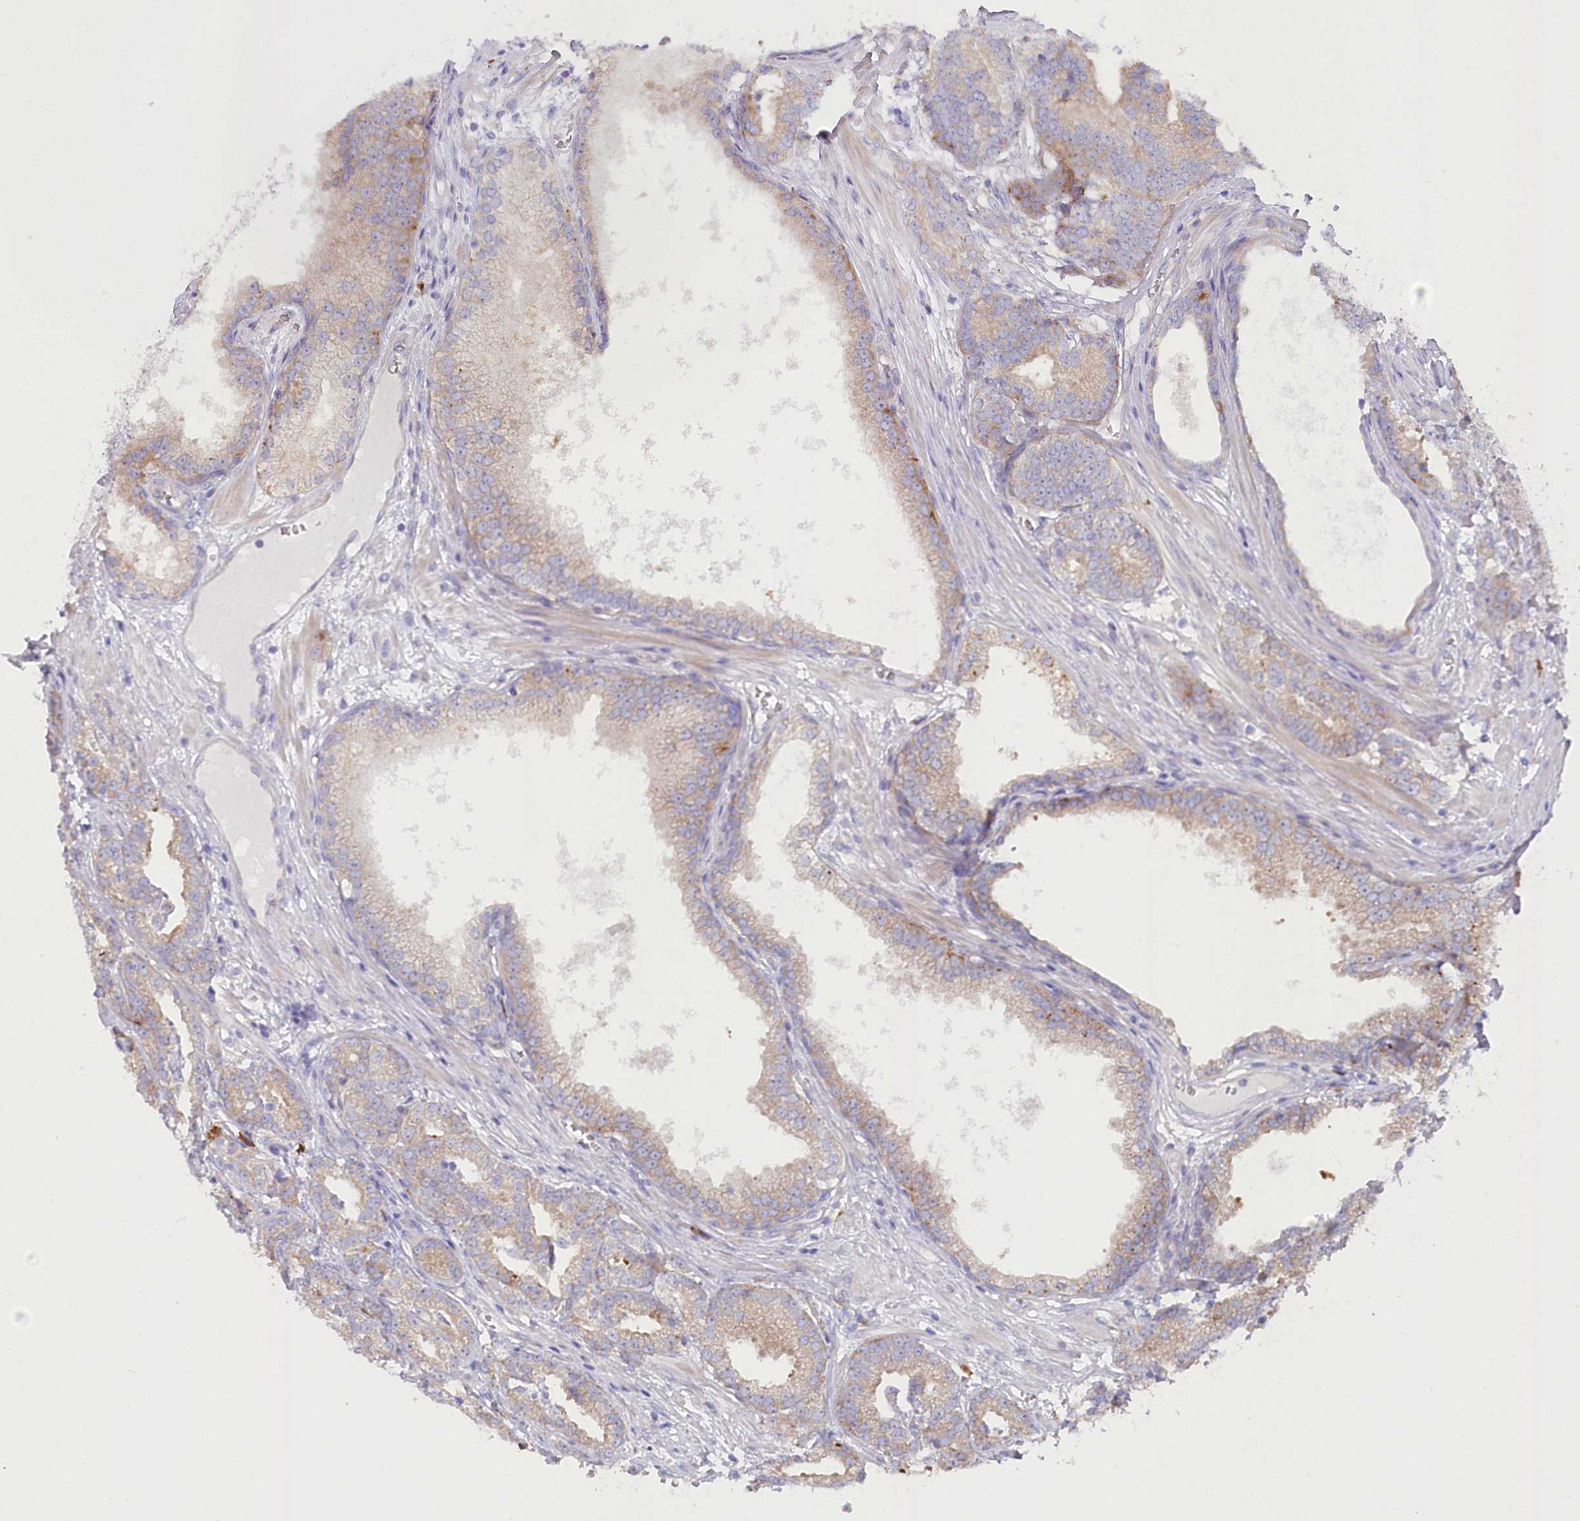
{"staining": {"intensity": "weak", "quantity": "<25%", "location": "cytoplasmic/membranous"}, "tissue": "prostate cancer", "cell_type": "Tumor cells", "image_type": "cancer", "snomed": [{"axis": "morphology", "description": "Adenocarcinoma, High grade"}, {"axis": "topography", "description": "Prostate"}], "caption": "There is no significant positivity in tumor cells of prostate adenocarcinoma (high-grade).", "gene": "POGLUT1", "patient": {"sex": "male", "age": 69}}